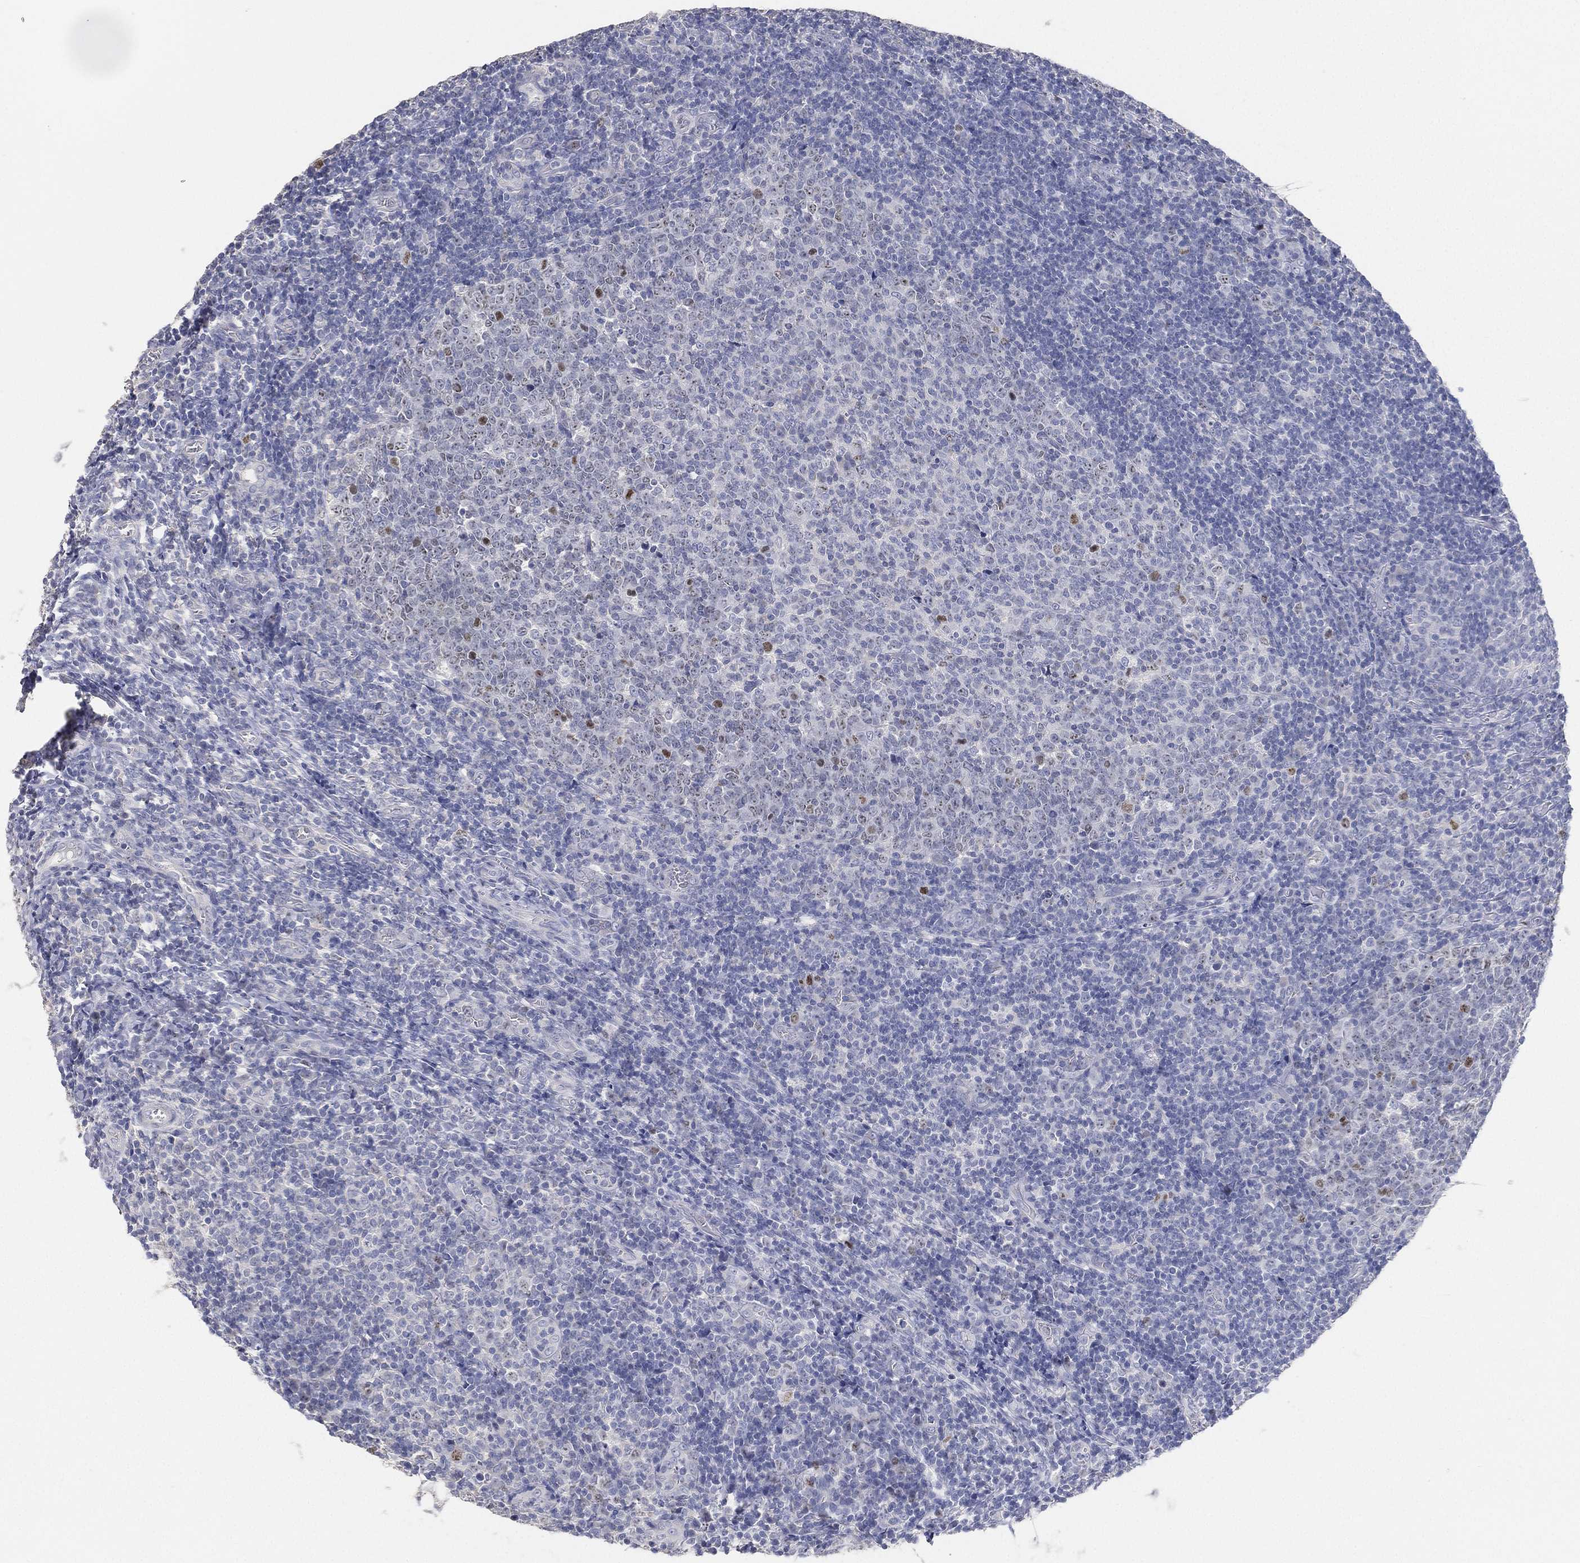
{"staining": {"intensity": "negative", "quantity": "none", "location": "none"}, "tissue": "tonsil", "cell_type": "Germinal center cells", "image_type": "normal", "snomed": [{"axis": "morphology", "description": "Normal tissue, NOS"}, {"axis": "topography", "description": "Tonsil"}], "caption": "There is no significant staining in germinal center cells of tonsil. Nuclei are stained in blue.", "gene": "FAM187B", "patient": {"sex": "female", "age": 5}}